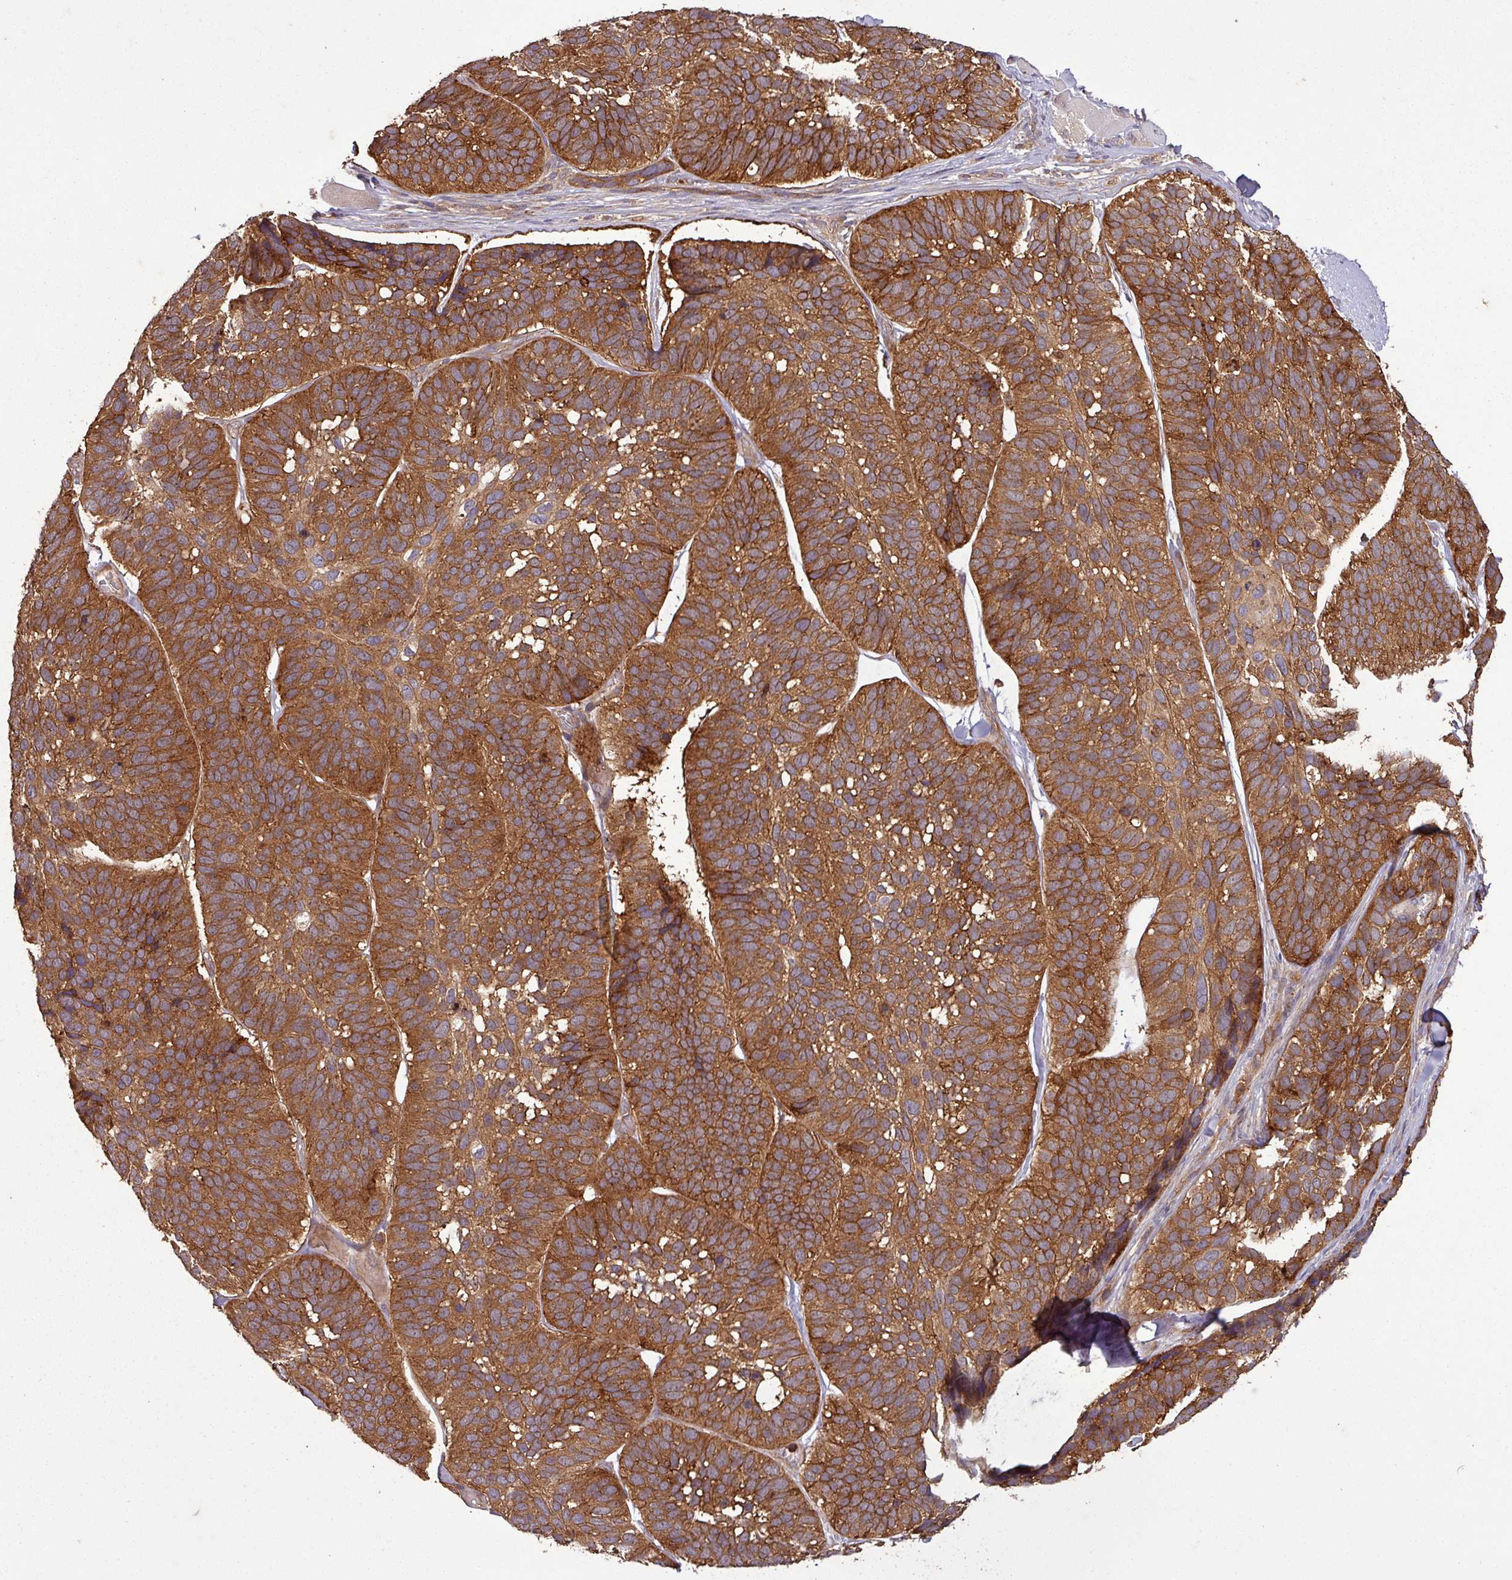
{"staining": {"intensity": "strong", "quantity": ">75%", "location": "cytoplasmic/membranous"}, "tissue": "skin cancer", "cell_type": "Tumor cells", "image_type": "cancer", "snomed": [{"axis": "morphology", "description": "Basal cell carcinoma"}, {"axis": "topography", "description": "Skin"}], "caption": "Strong cytoplasmic/membranous expression for a protein is identified in about >75% of tumor cells of skin basal cell carcinoma using IHC.", "gene": "SIRPB2", "patient": {"sex": "male", "age": 62}}